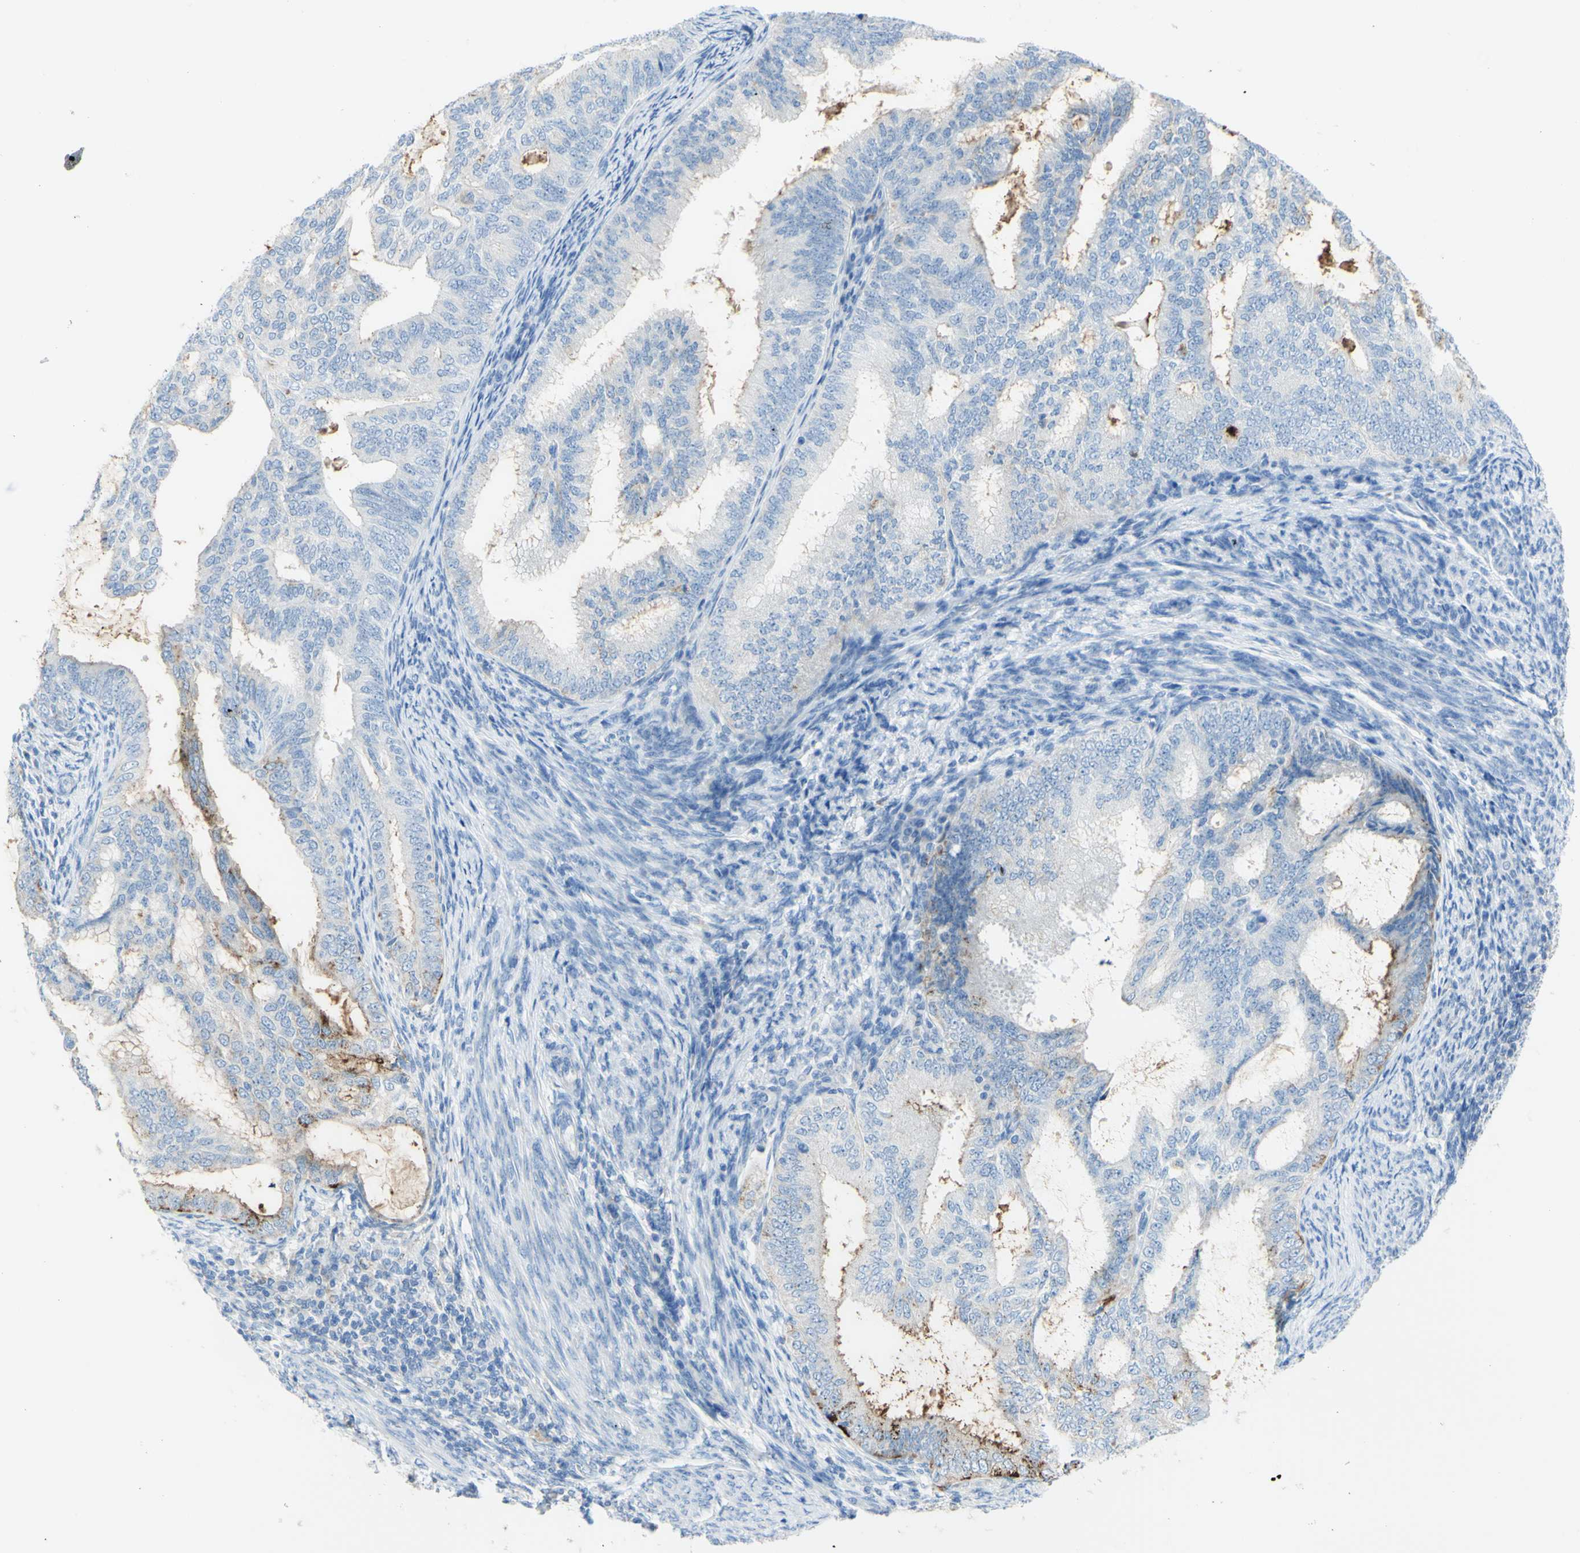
{"staining": {"intensity": "moderate", "quantity": "<25%", "location": "cytoplasmic/membranous"}, "tissue": "endometrial cancer", "cell_type": "Tumor cells", "image_type": "cancer", "snomed": [{"axis": "morphology", "description": "Adenocarcinoma, NOS"}, {"axis": "topography", "description": "Endometrium"}], "caption": "IHC staining of endometrial adenocarcinoma, which exhibits low levels of moderate cytoplasmic/membranous staining in about <25% of tumor cells indicating moderate cytoplasmic/membranous protein positivity. The staining was performed using DAB (3,3'-diaminobenzidine) (brown) for protein detection and nuclei were counterstained in hematoxylin (blue).", "gene": "TSPAN1", "patient": {"sex": "female", "age": 58}}